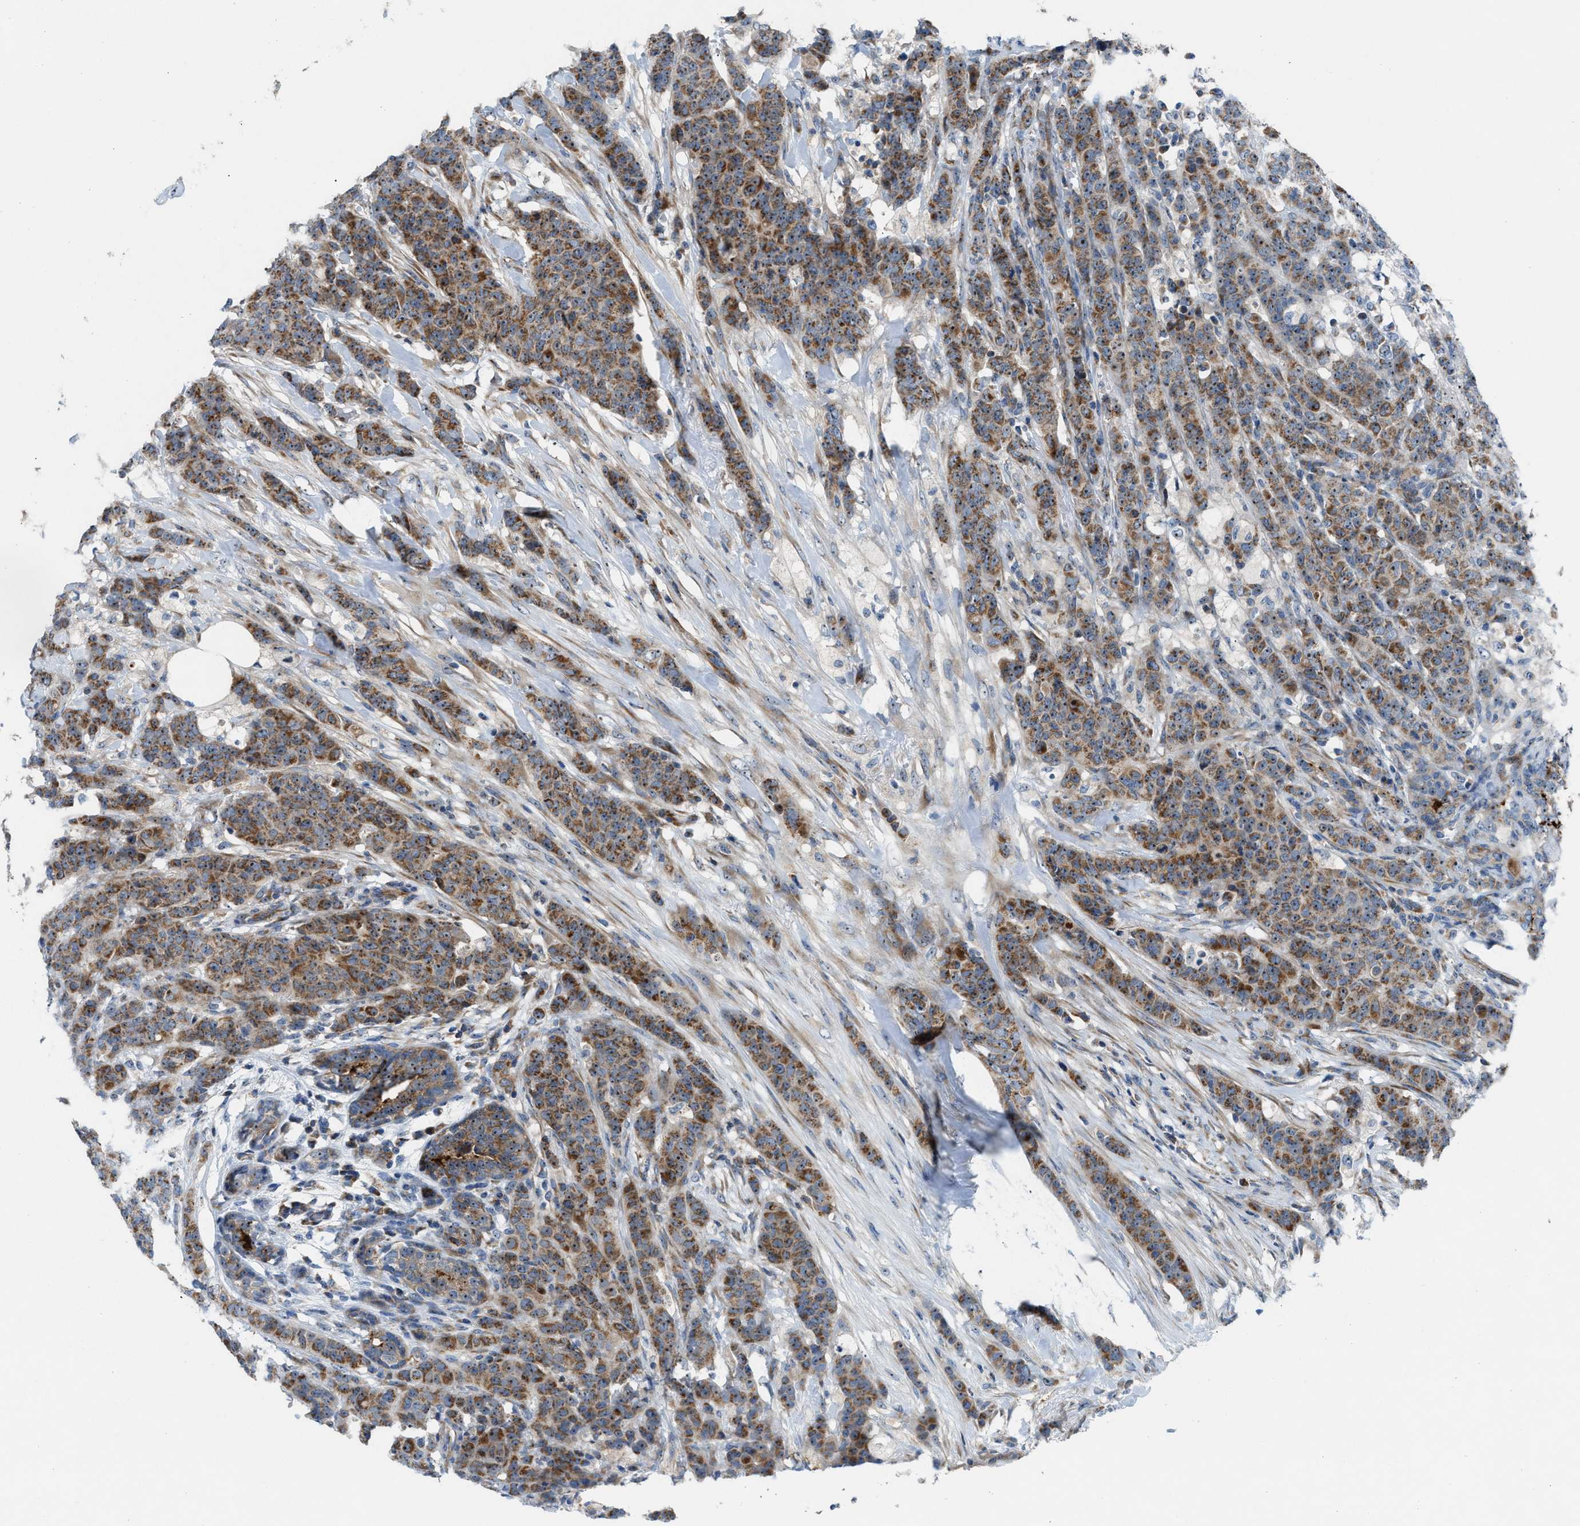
{"staining": {"intensity": "moderate", "quantity": ">75%", "location": "cytoplasmic/membranous,nuclear"}, "tissue": "breast cancer", "cell_type": "Tumor cells", "image_type": "cancer", "snomed": [{"axis": "morphology", "description": "Normal tissue, NOS"}, {"axis": "morphology", "description": "Duct carcinoma"}, {"axis": "topography", "description": "Breast"}], "caption": "DAB immunohistochemical staining of human infiltrating ductal carcinoma (breast) displays moderate cytoplasmic/membranous and nuclear protein staining in approximately >75% of tumor cells. The staining was performed using DAB (3,3'-diaminobenzidine), with brown indicating positive protein expression. Nuclei are stained blue with hematoxylin.", "gene": "TPH1", "patient": {"sex": "female", "age": 40}}